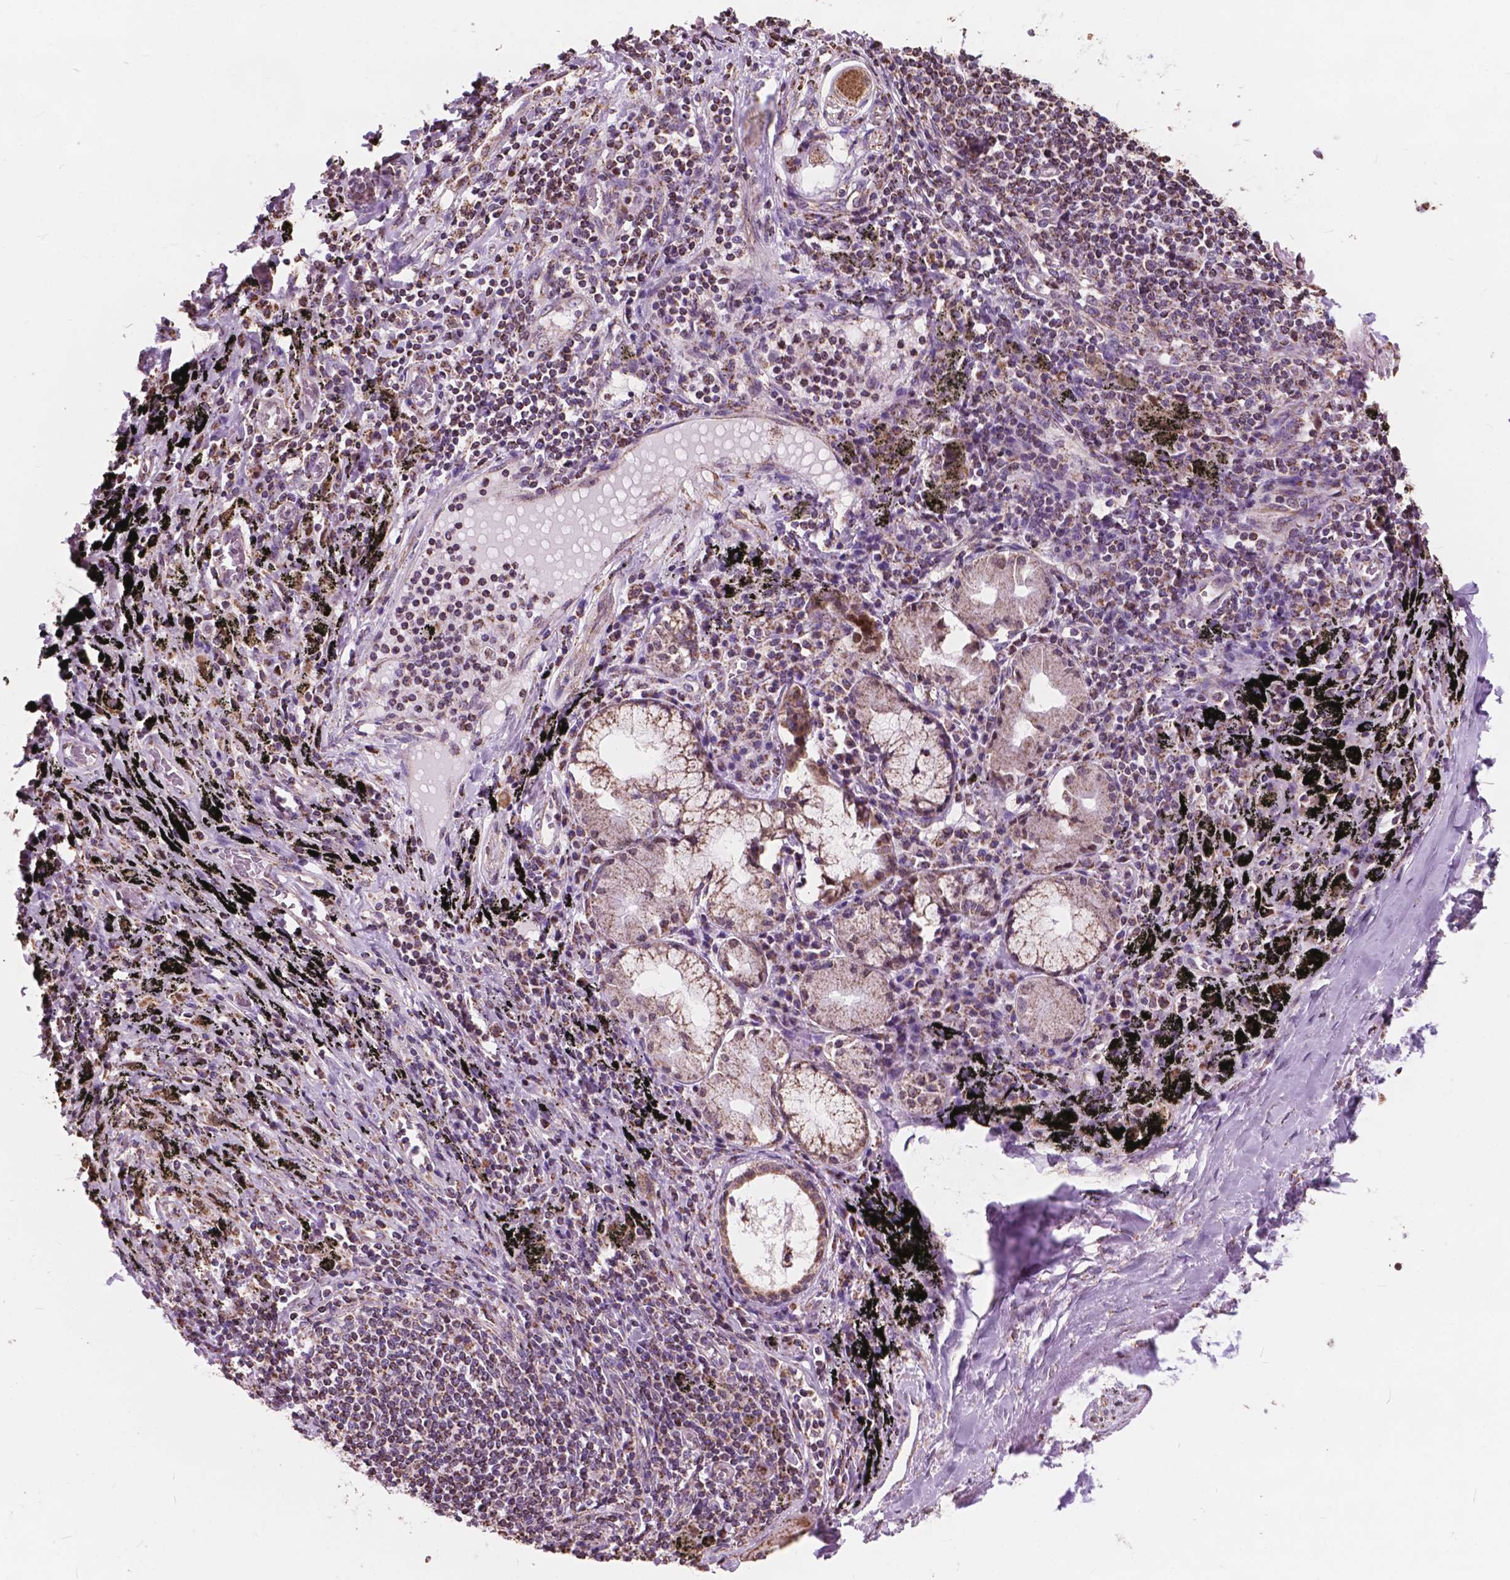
{"staining": {"intensity": "weak", "quantity": "25%-75%", "location": "cytoplasmic/membranous"}, "tissue": "adipose tissue", "cell_type": "Adipocytes", "image_type": "normal", "snomed": [{"axis": "morphology", "description": "Normal tissue, NOS"}, {"axis": "topography", "description": "Bronchus"}, {"axis": "topography", "description": "Lung"}], "caption": "Protein staining by immunohistochemistry (IHC) shows weak cytoplasmic/membranous staining in approximately 25%-75% of adipocytes in normal adipose tissue. Using DAB (brown) and hematoxylin (blue) stains, captured at high magnification using brightfield microscopy.", "gene": "SCOC", "patient": {"sex": "female", "age": 57}}